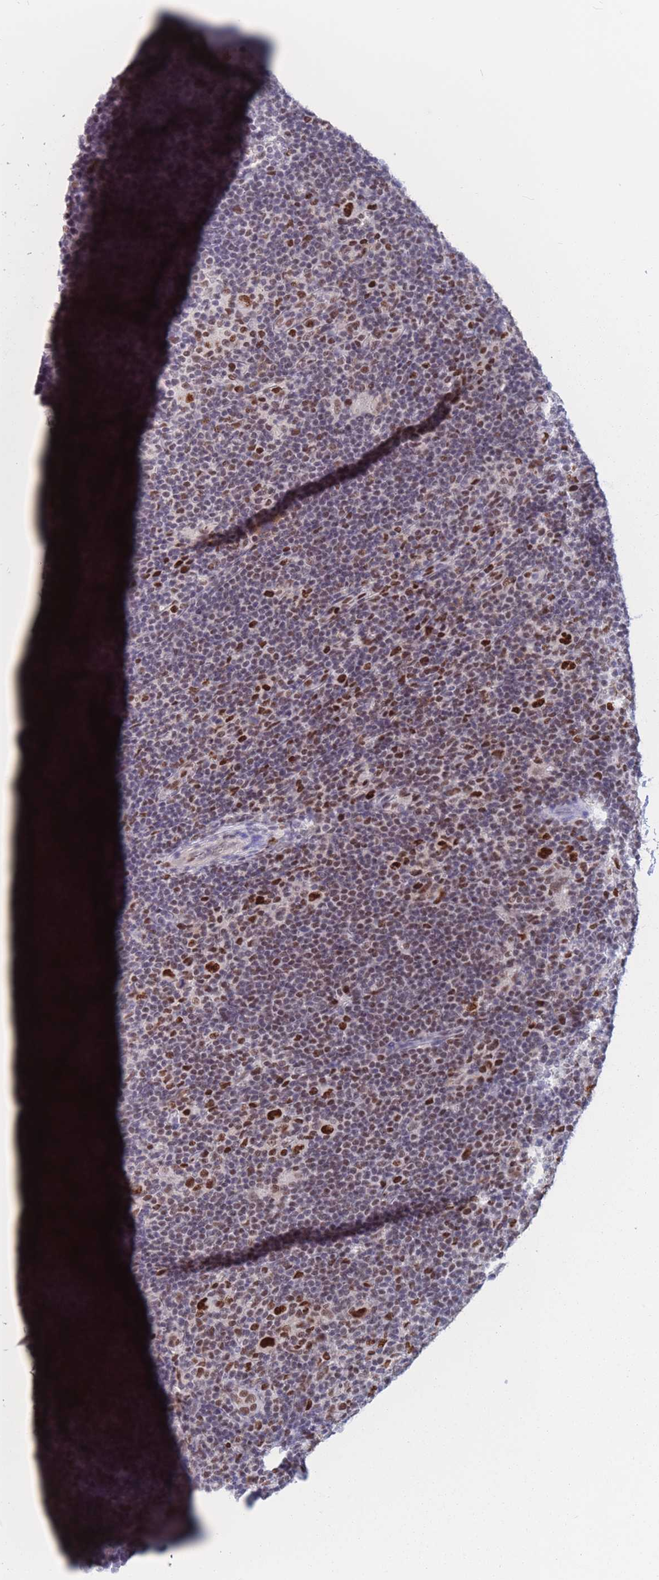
{"staining": {"intensity": "strong", "quantity": ">75%", "location": "nuclear"}, "tissue": "lymphoma", "cell_type": "Tumor cells", "image_type": "cancer", "snomed": [{"axis": "morphology", "description": "Hodgkin's disease, NOS"}, {"axis": "topography", "description": "Lymph node"}], "caption": "Lymphoma stained with DAB (3,3'-diaminobenzidine) immunohistochemistry shows high levels of strong nuclear positivity in about >75% of tumor cells.", "gene": "NASP", "patient": {"sex": "female", "age": 57}}